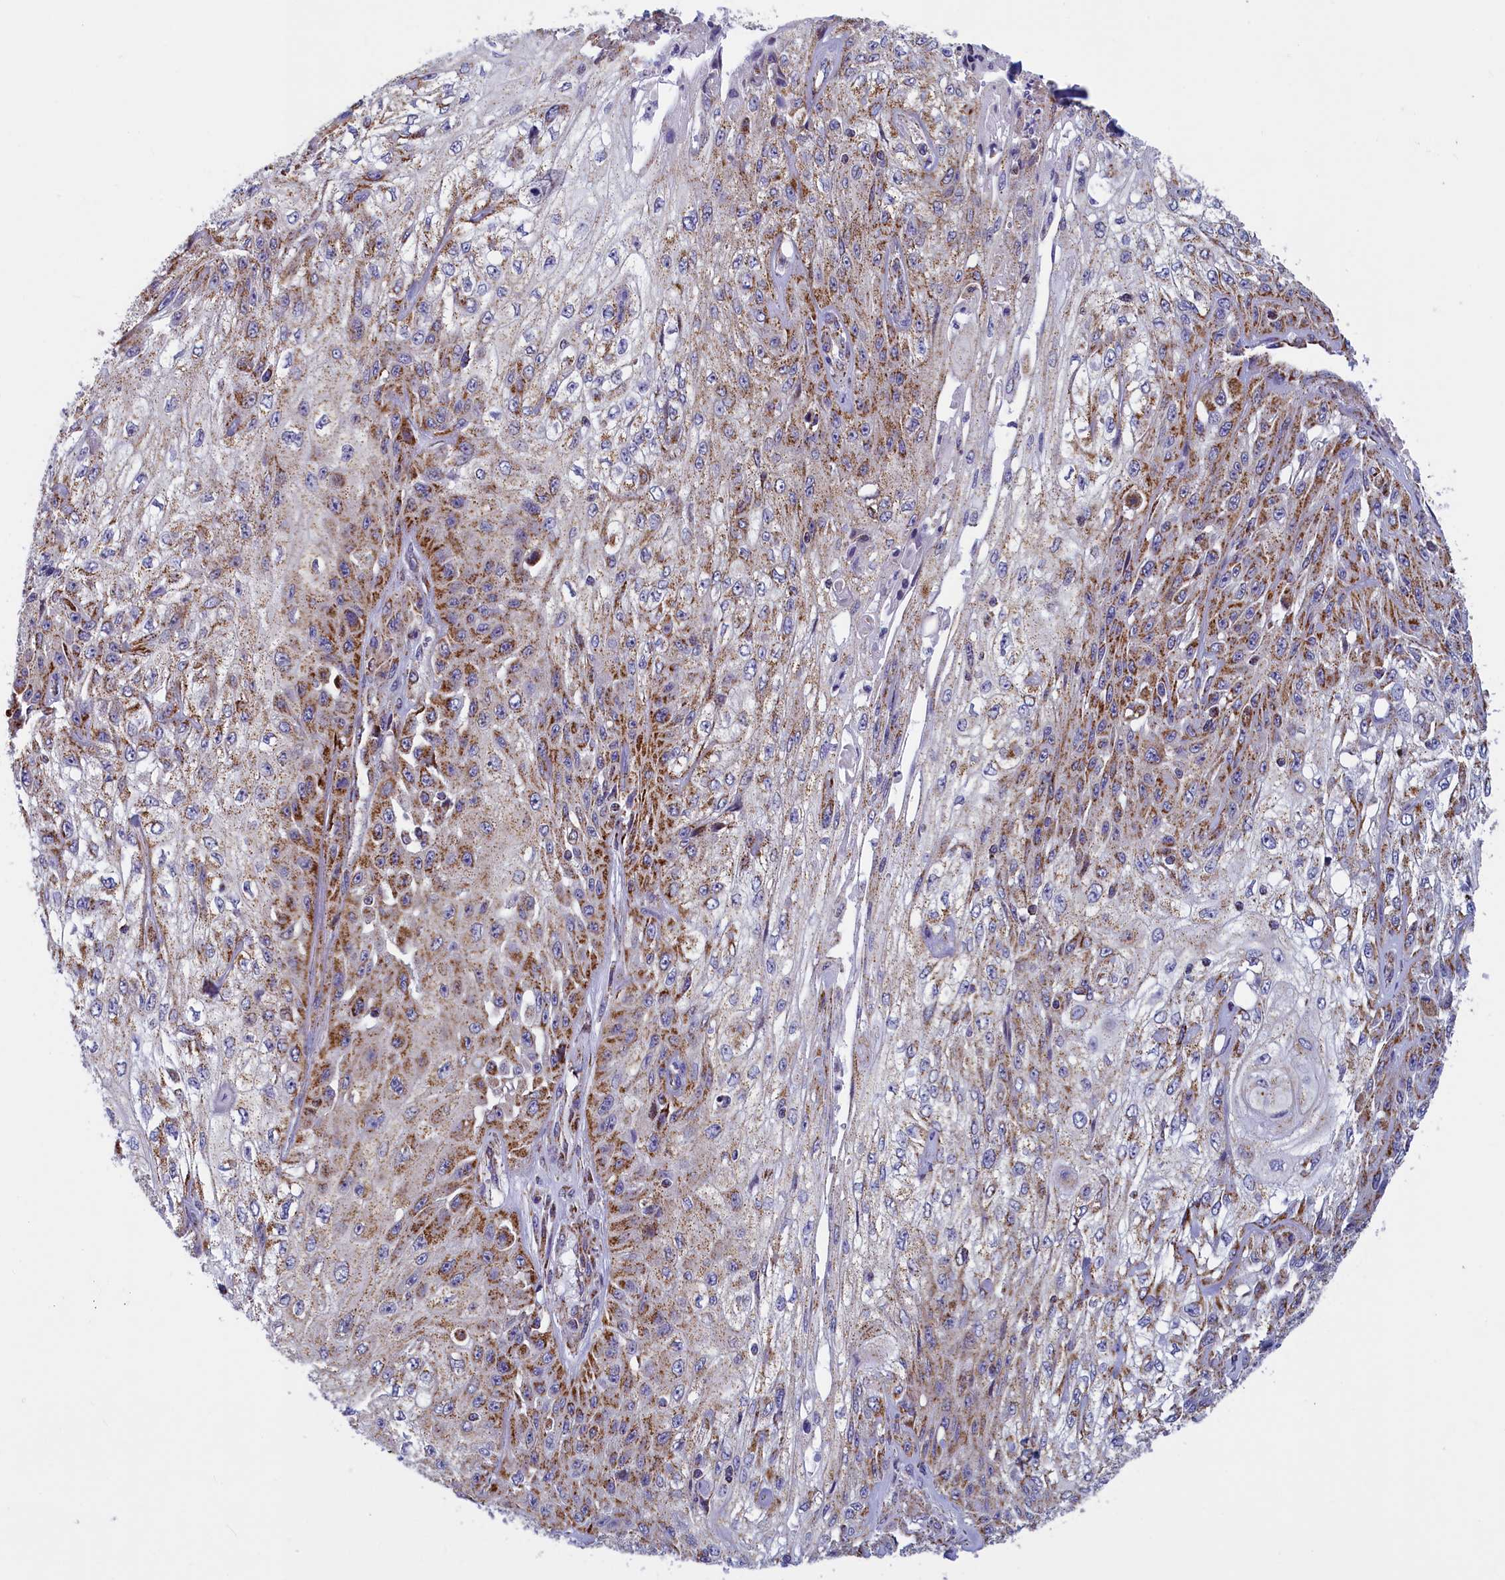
{"staining": {"intensity": "moderate", "quantity": "25%-75%", "location": "cytoplasmic/membranous"}, "tissue": "skin cancer", "cell_type": "Tumor cells", "image_type": "cancer", "snomed": [{"axis": "morphology", "description": "Squamous cell carcinoma, NOS"}, {"axis": "morphology", "description": "Squamous cell carcinoma, metastatic, NOS"}, {"axis": "topography", "description": "Skin"}, {"axis": "topography", "description": "Lymph node"}], "caption": "This micrograph exhibits immunohistochemistry staining of skin cancer (squamous cell carcinoma), with medium moderate cytoplasmic/membranous staining in approximately 25%-75% of tumor cells.", "gene": "IFT122", "patient": {"sex": "male", "age": 75}}